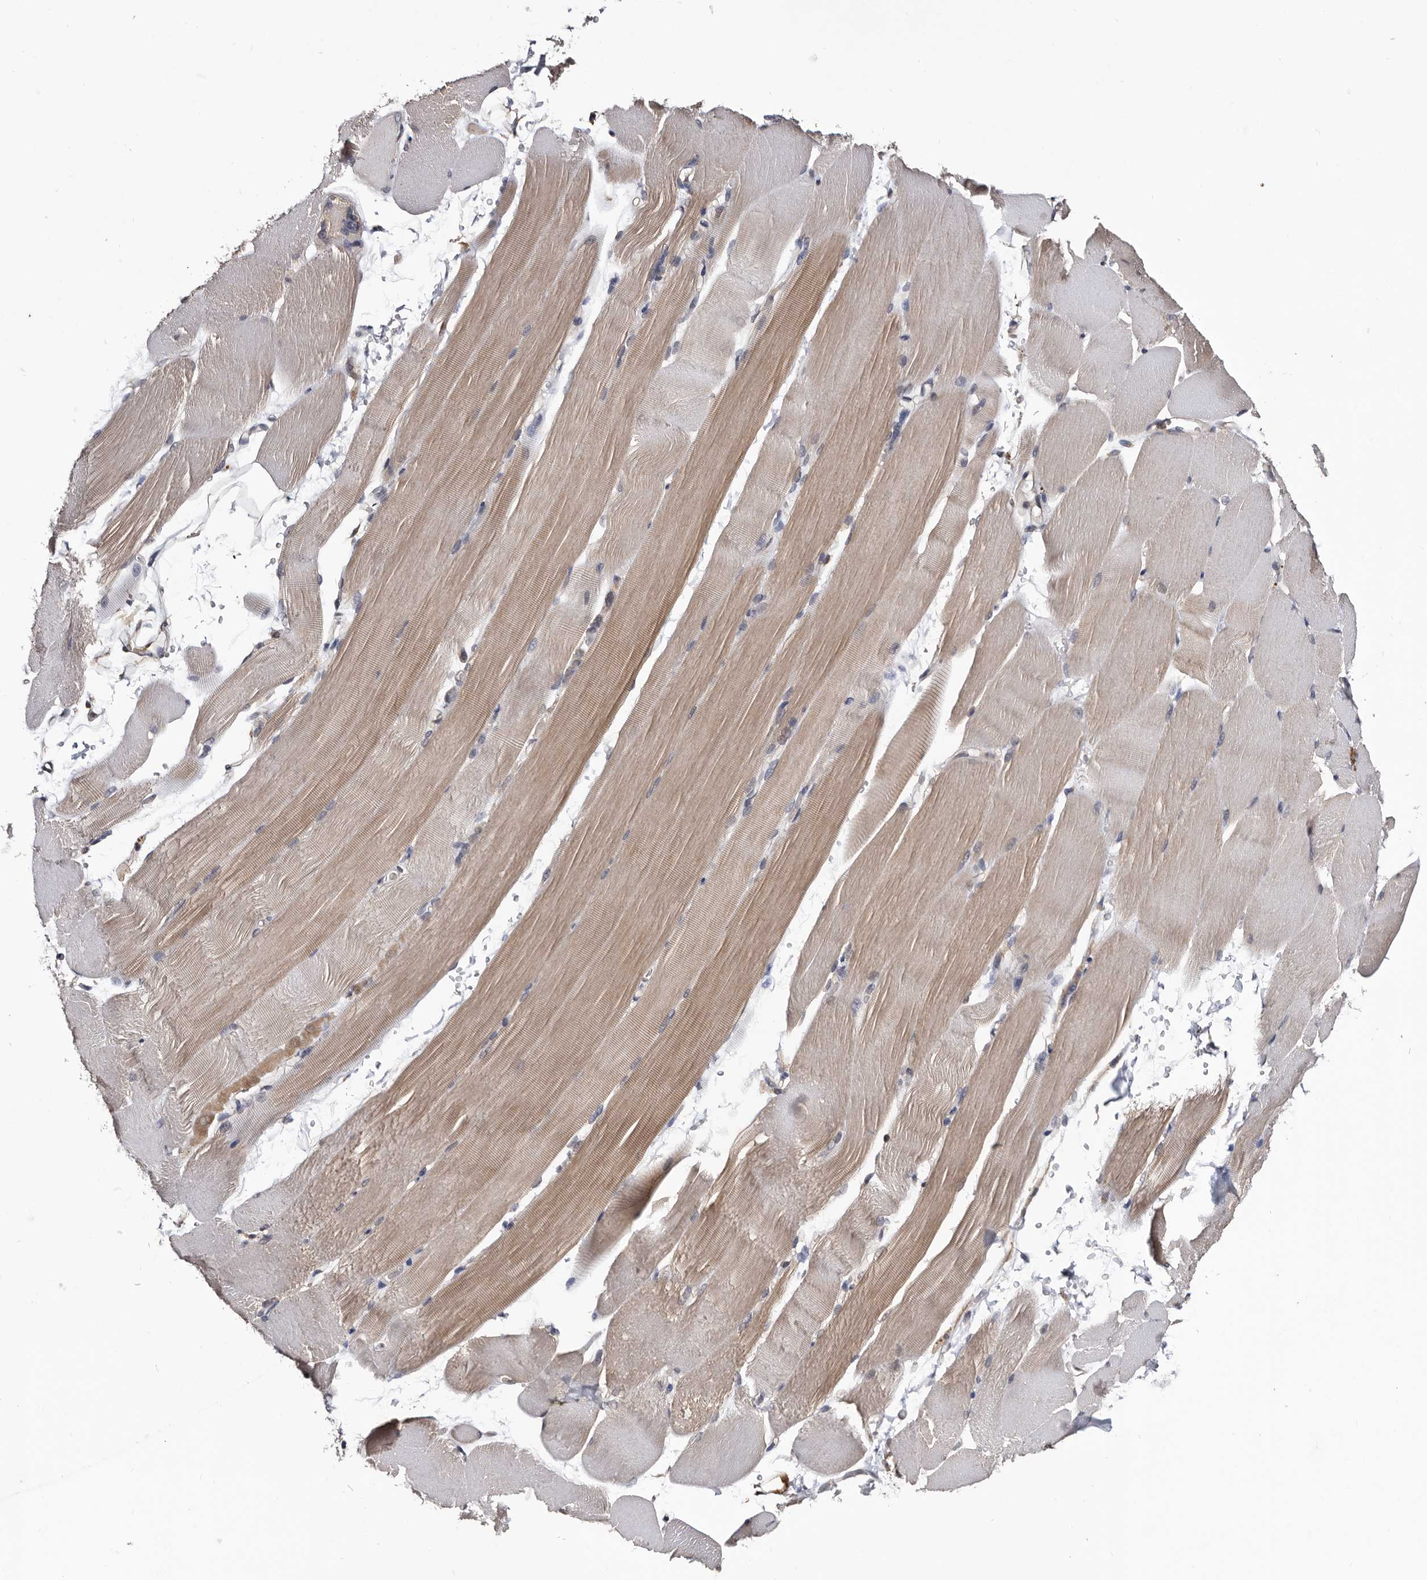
{"staining": {"intensity": "moderate", "quantity": "25%-75%", "location": "cytoplasmic/membranous"}, "tissue": "skeletal muscle", "cell_type": "Myocytes", "image_type": "normal", "snomed": [{"axis": "morphology", "description": "Normal tissue, NOS"}, {"axis": "topography", "description": "Skeletal muscle"}, {"axis": "topography", "description": "Parathyroid gland"}], "caption": "Moderate cytoplasmic/membranous positivity for a protein is appreciated in approximately 25%-75% of myocytes of normal skeletal muscle using IHC.", "gene": "TTI2", "patient": {"sex": "female", "age": 37}}